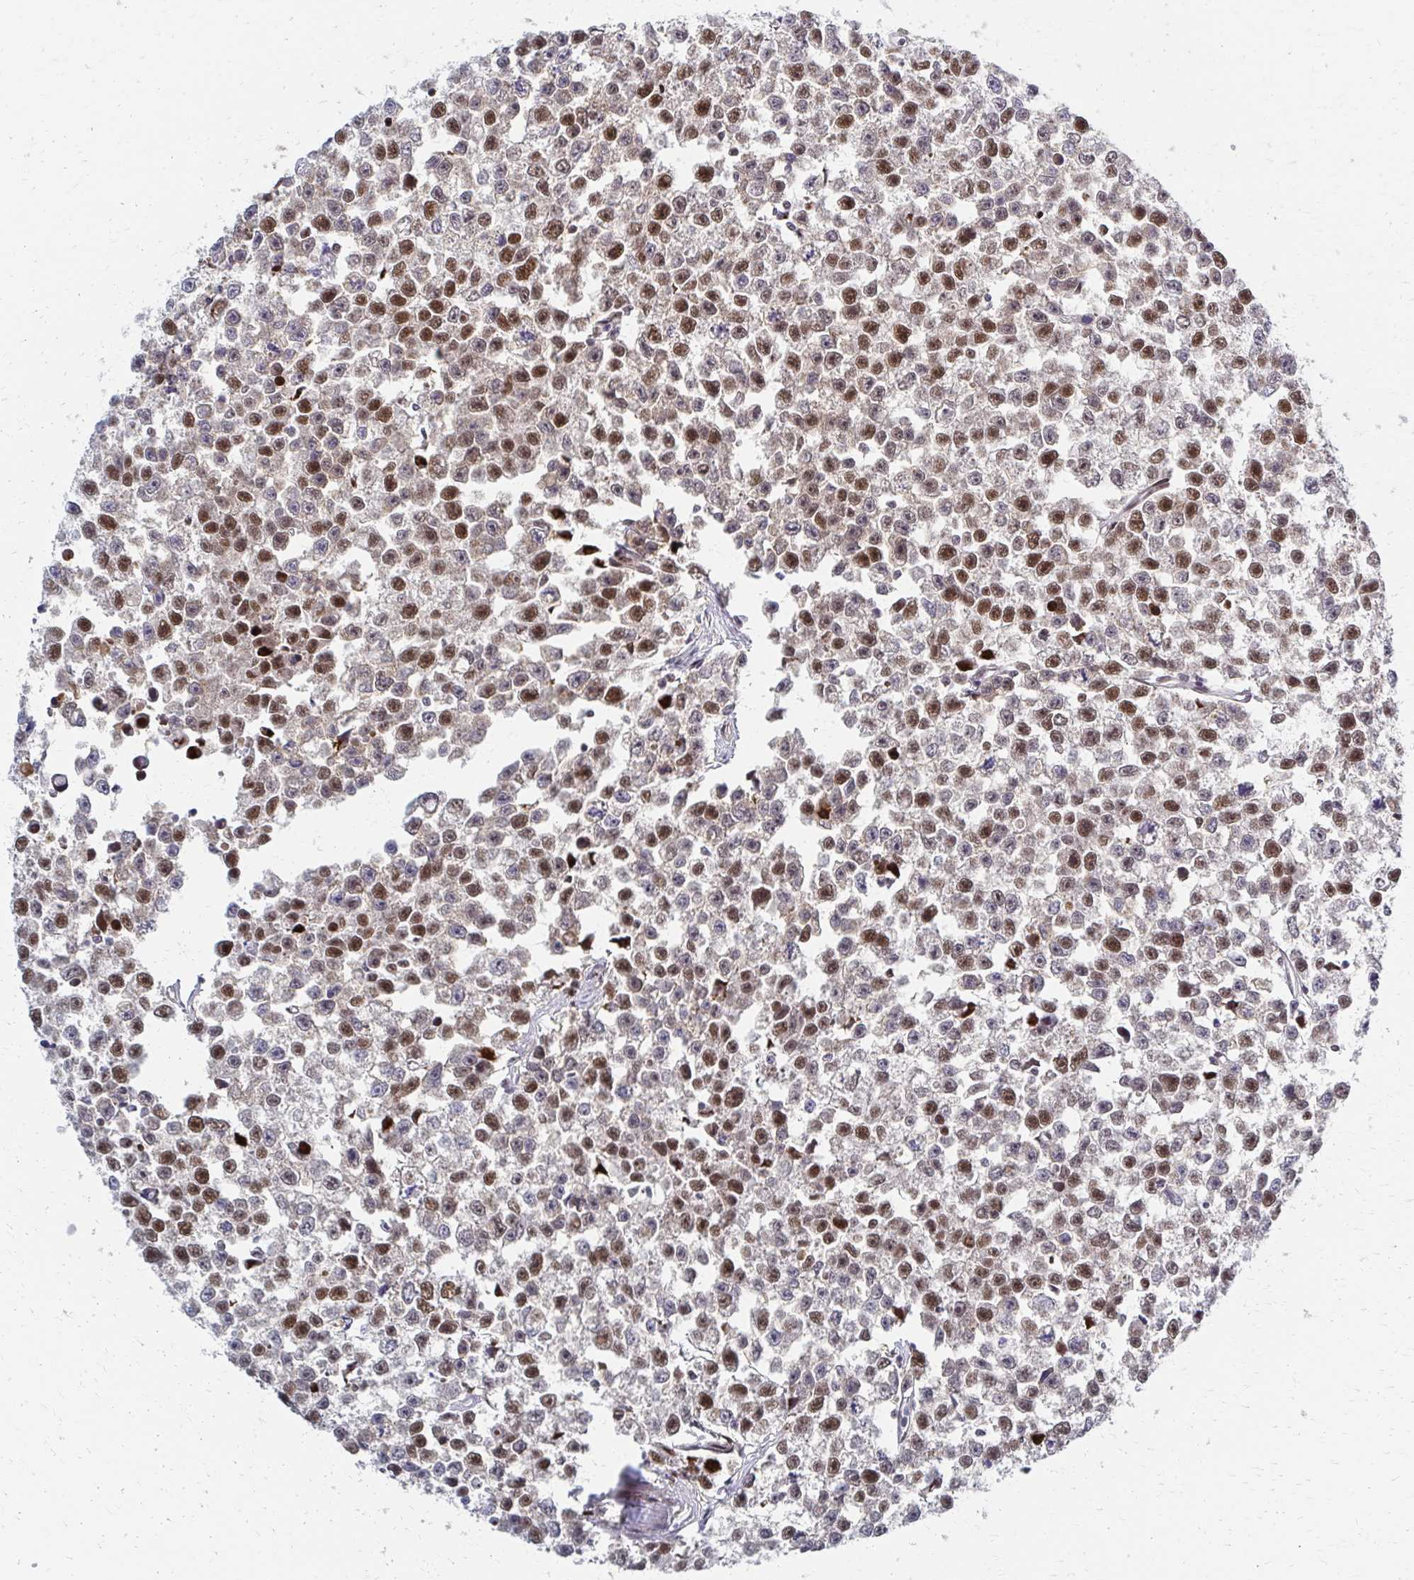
{"staining": {"intensity": "moderate", "quantity": ">75%", "location": "nuclear"}, "tissue": "testis cancer", "cell_type": "Tumor cells", "image_type": "cancer", "snomed": [{"axis": "morphology", "description": "Seminoma, NOS"}, {"axis": "topography", "description": "Testis"}], "caption": "IHC image of neoplastic tissue: testis cancer stained using IHC displays medium levels of moderate protein expression localized specifically in the nuclear of tumor cells, appearing as a nuclear brown color.", "gene": "PSMD7", "patient": {"sex": "male", "age": 26}}